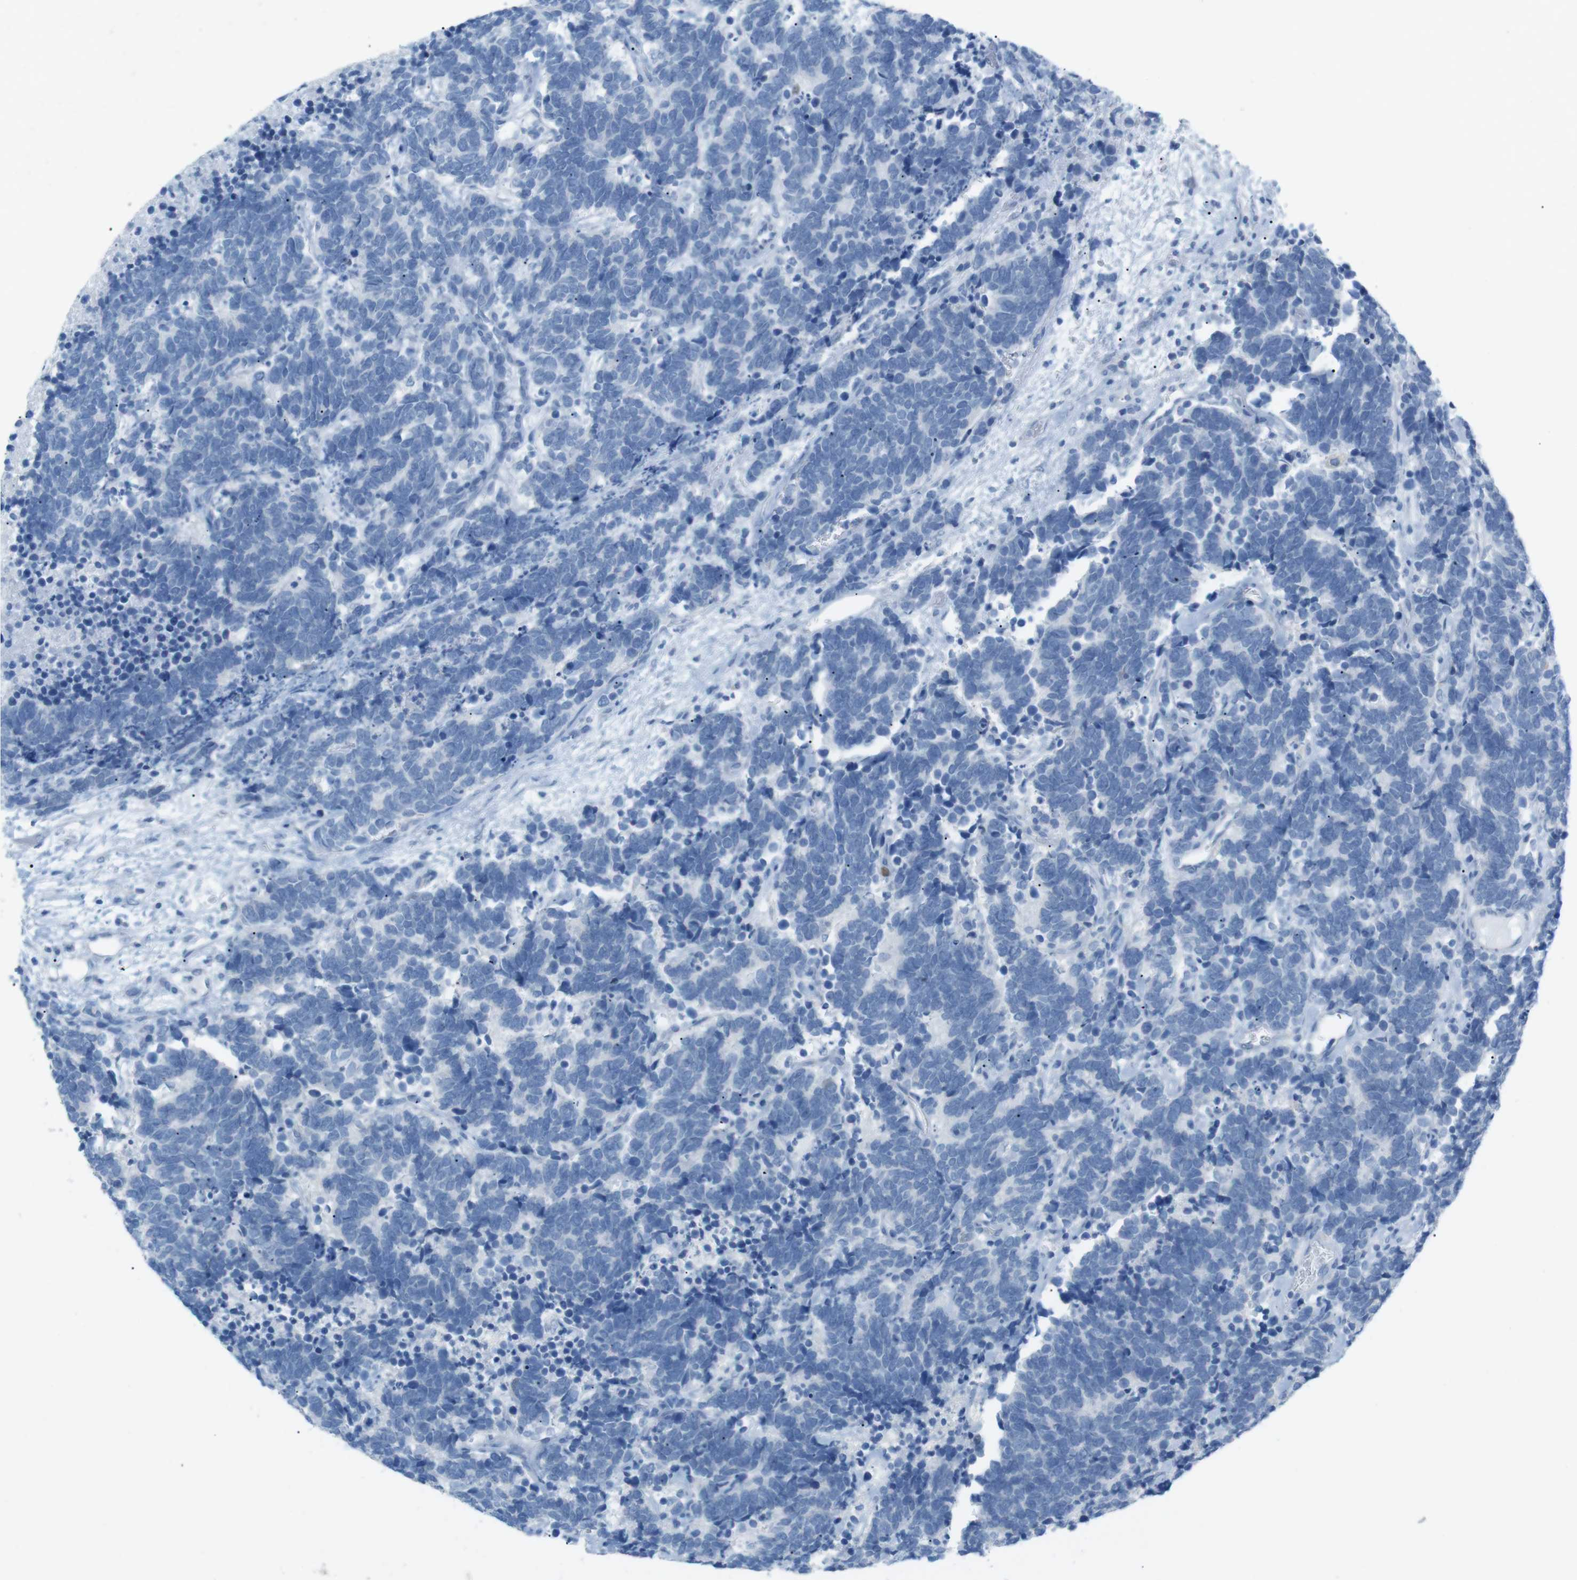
{"staining": {"intensity": "negative", "quantity": "none", "location": "none"}, "tissue": "carcinoid", "cell_type": "Tumor cells", "image_type": "cancer", "snomed": [{"axis": "morphology", "description": "Carcinoma, NOS"}, {"axis": "morphology", "description": "Carcinoid, malignant, NOS"}, {"axis": "topography", "description": "Urinary bladder"}], "caption": "This is an immunohistochemistry (IHC) histopathology image of malignant carcinoid. There is no staining in tumor cells.", "gene": "SALL4", "patient": {"sex": "male", "age": 57}}